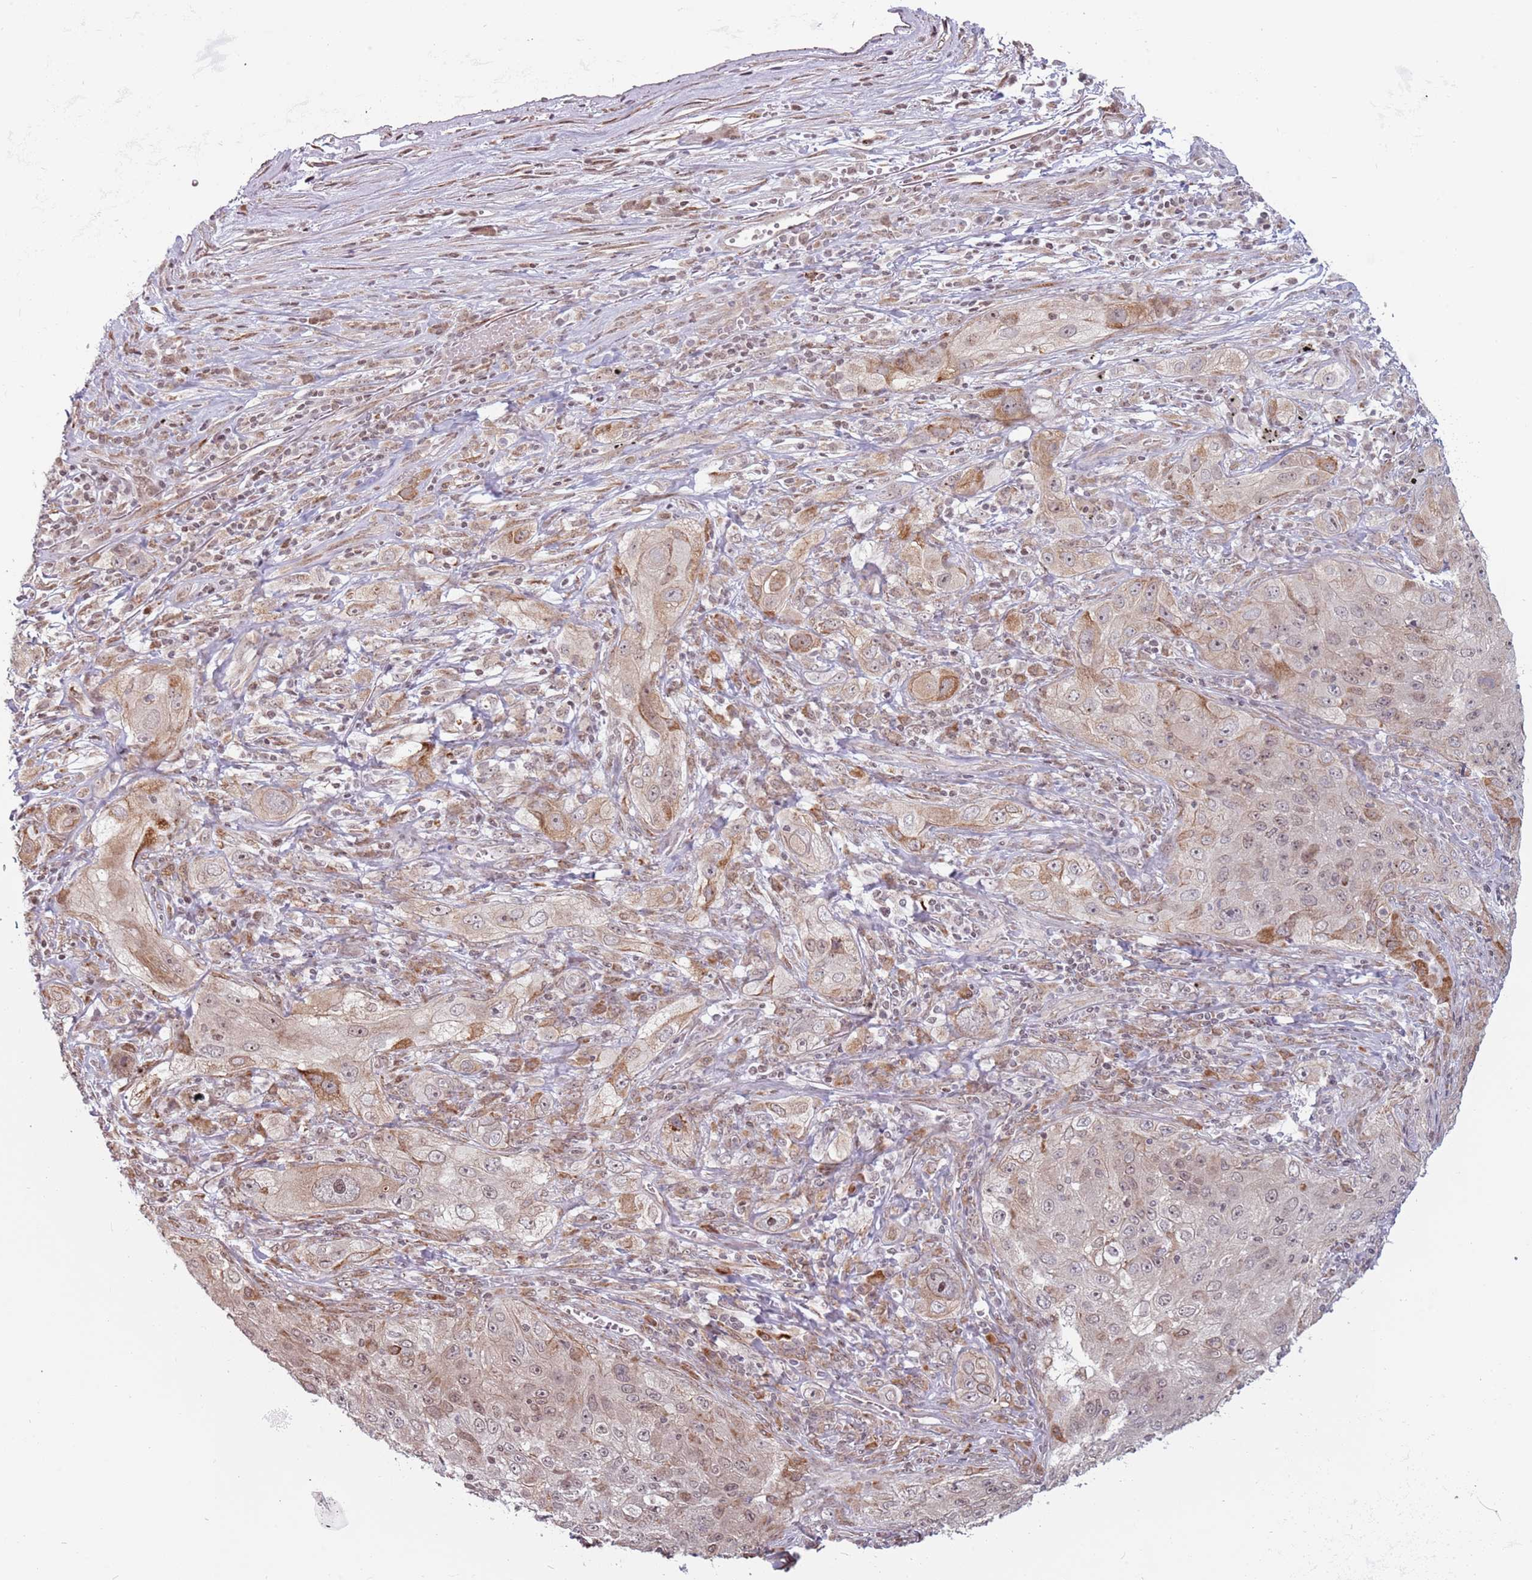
{"staining": {"intensity": "weak", "quantity": "25%-75%", "location": "cytoplasmic/membranous,nuclear"}, "tissue": "lung cancer", "cell_type": "Tumor cells", "image_type": "cancer", "snomed": [{"axis": "morphology", "description": "Squamous cell carcinoma, NOS"}, {"axis": "topography", "description": "Lung"}], "caption": "Lung cancer (squamous cell carcinoma) stained with DAB (3,3'-diaminobenzidine) IHC shows low levels of weak cytoplasmic/membranous and nuclear expression in about 25%-75% of tumor cells.", "gene": "BARD1", "patient": {"sex": "female", "age": 69}}